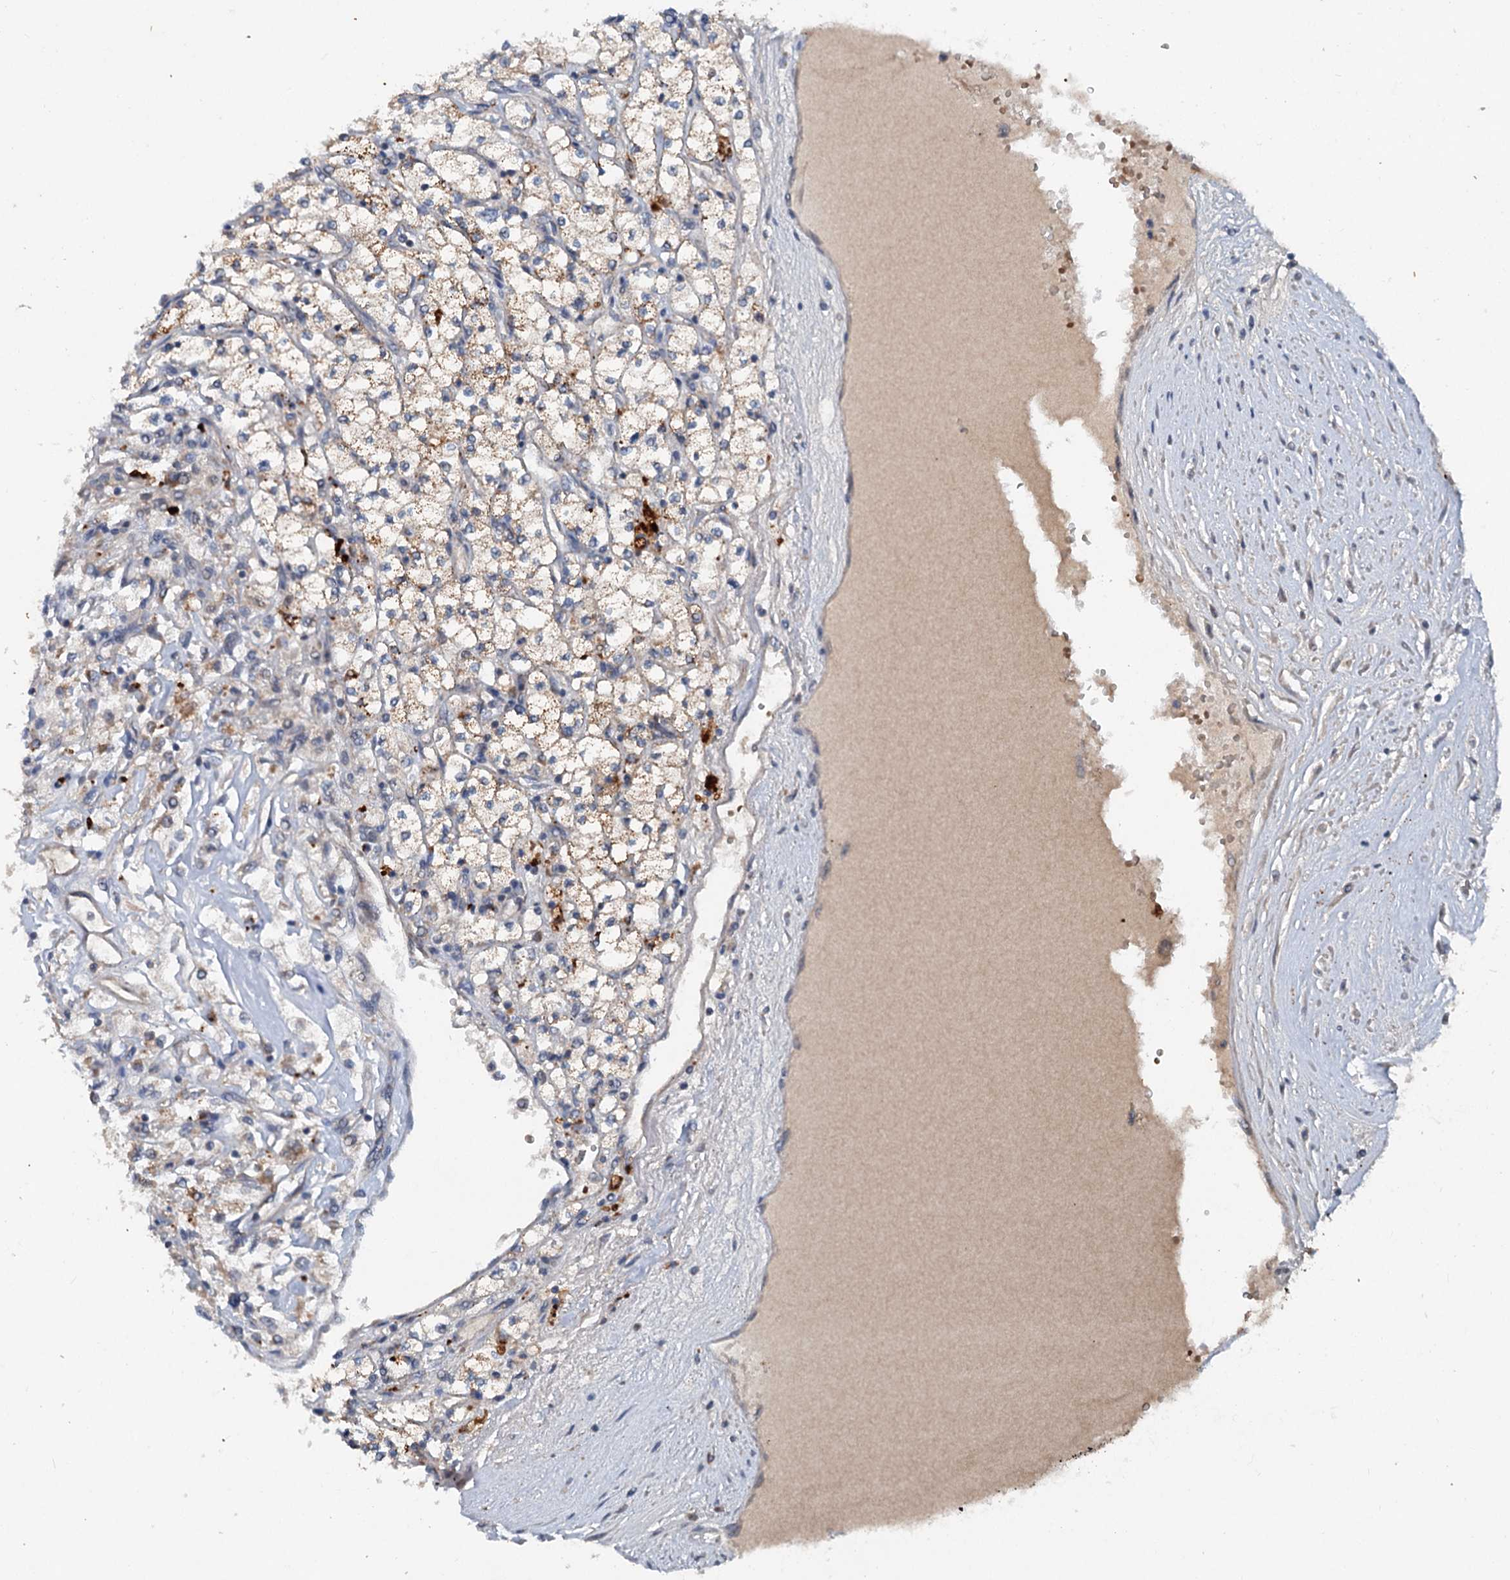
{"staining": {"intensity": "moderate", "quantity": ">75%", "location": "cytoplasmic/membranous"}, "tissue": "renal cancer", "cell_type": "Tumor cells", "image_type": "cancer", "snomed": [{"axis": "morphology", "description": "Adenocarcinoma, NOS"}, {"axis": "topography", "description": "Kidney"}], "caption": "A medium amount of moderate cytoplasmic/membranous expression is appreciated in about >75% of tumor cells in adenocarcinoma (renal) tissue.", "gene": "N4BP2L2", "patient": {"sex": "male", "age": 80}}